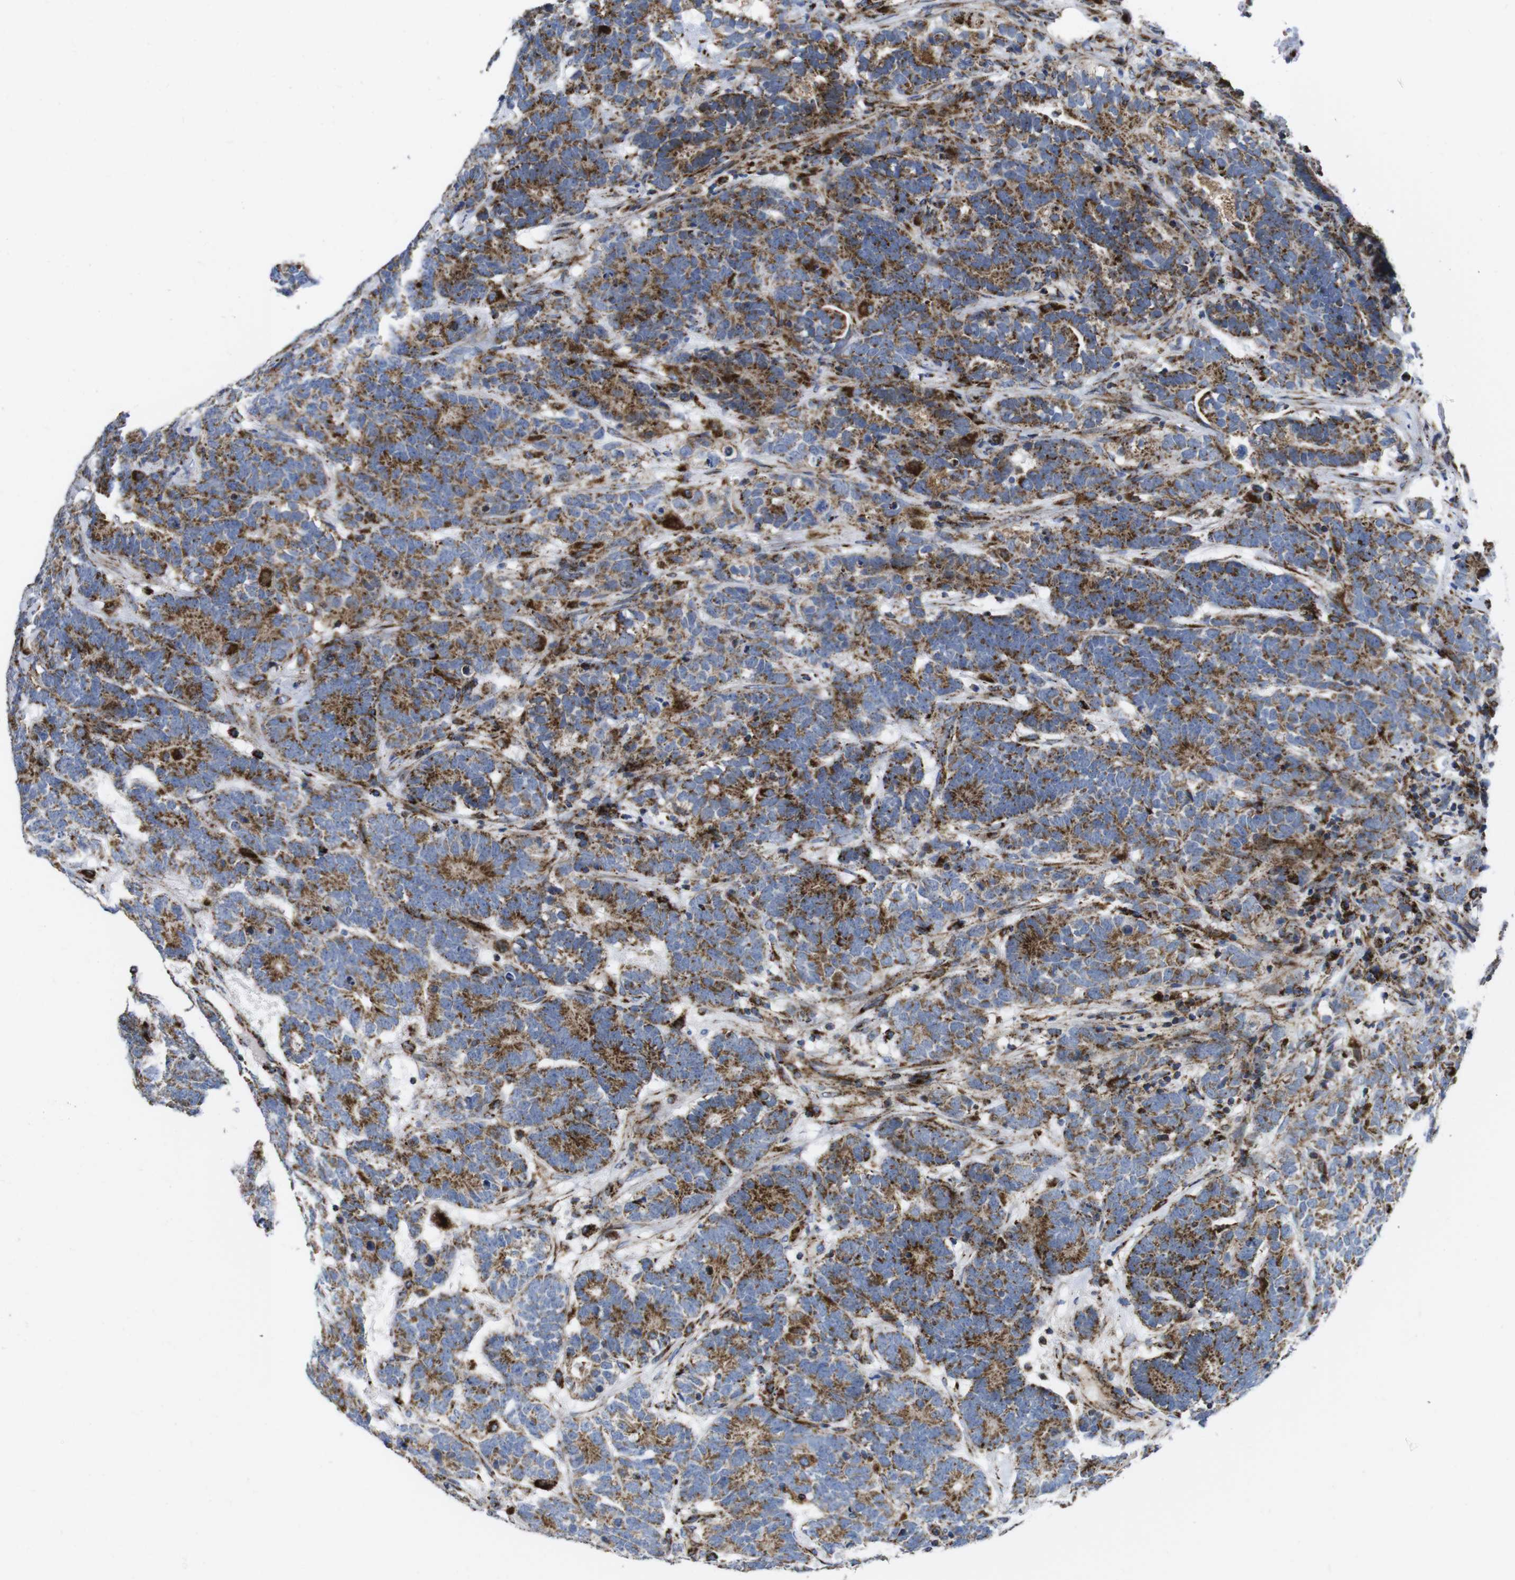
{"staining": {"intensity": "strong", "quantity": "25%-75%", "location": "cytoplasmic/membranous"}, "tissue": "testis cancer", "cell_type": "Tumor cells", "image_type": "cancer", "snomed": [{"axis": "morphology", "description": "Carcinoma, Embryonal, NOS"}, {"axis": "topography", "description": "Testis"}], "caption": "Immunohistochemistry (IHC) of human testis embryonal carcinoma displays high levels of strong cytoplasmic/membranous positivity in about 25%-75% of tumor cells.", "gene": "TMEM192", "patient": {"sex": "male", "age": 26}}